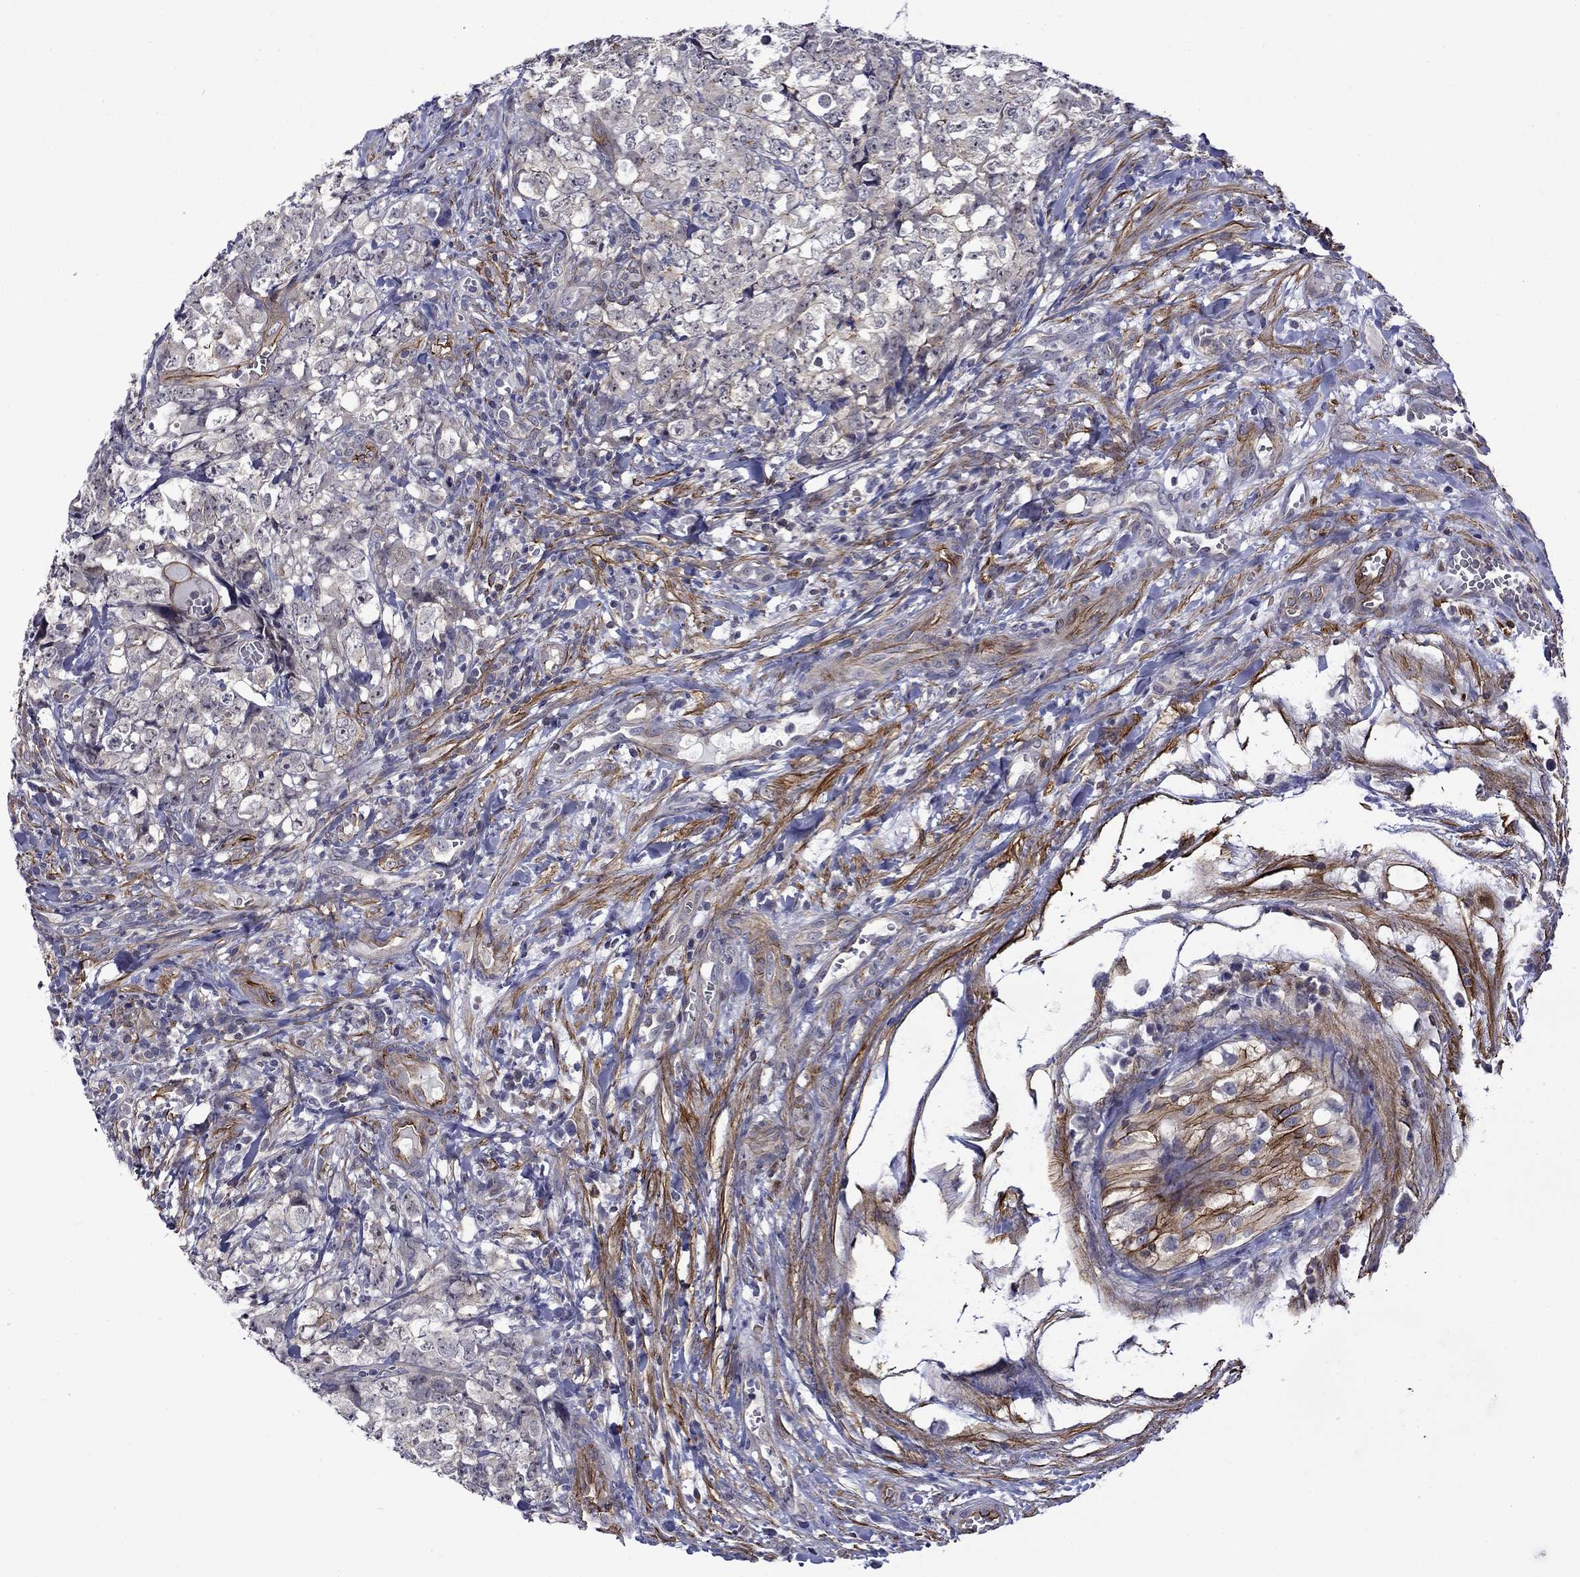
{"staining": {"intensity": "moderate", "quantity": "<25%", "location": "cytoplasmic/membranous"}, "tissue": "testis cancer", "cell_type": "Tumor cells", "image_type": "cancer", "snomed": [{"axis": "morphology", "description": "Carcinoma, Embryonal, NOS"}, {"axis": "topography", "description": "Testis"}], "caption": "An immunohistochemistry (IHC) image of tumor tissue is shown. Protein staining in brown shows moderate cytoplasmic/membranous positivity in embryonal carcinoma (testis) within tumor cells.", "gene": "LMO7", "patient": {"sex": "male", "age": 23}}